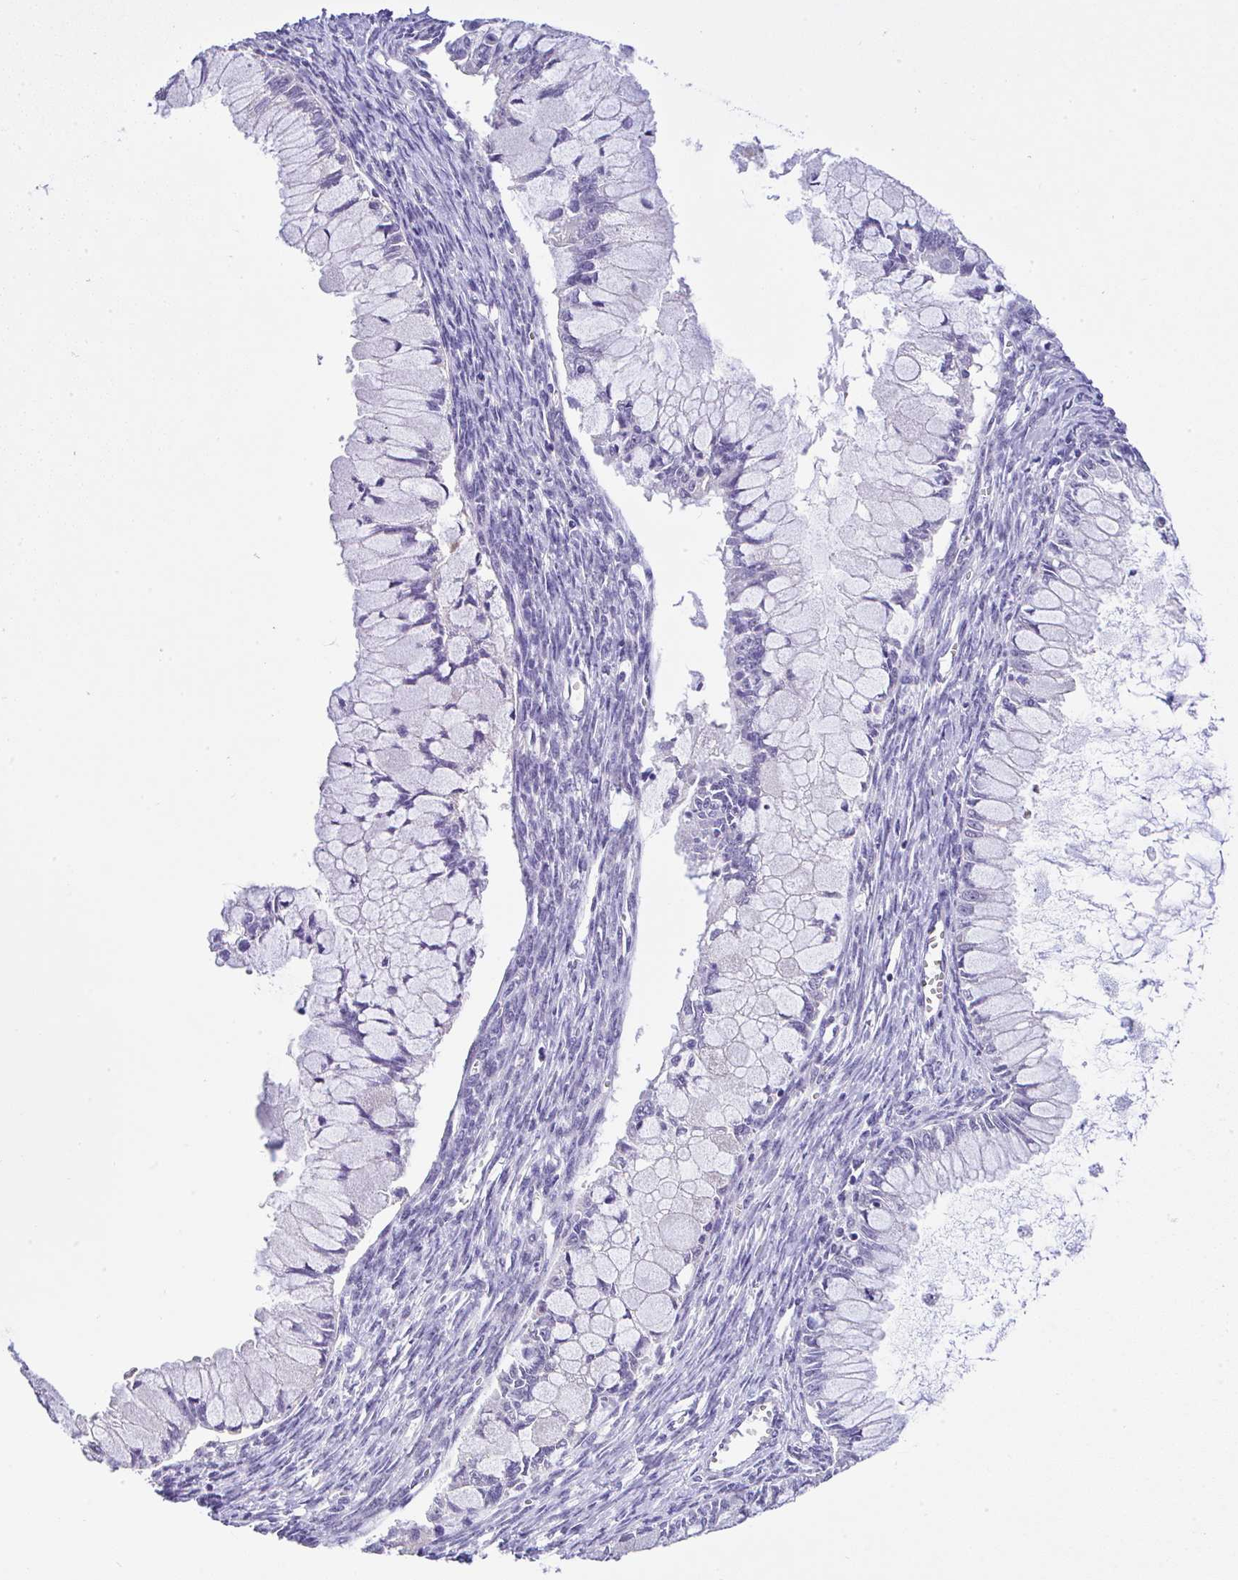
{"staining": {"intensity": "negative", "quantity": "none", "location": "none"}, "tissue": "ovarian cancer", "cell_type": "Tumor cells", "image_type": "cancer", "snomed": [{"axis": "morphology", "description": "Cystadenocarcinoma, mucinous, NOS"}, {"axis": "topography", "description": "Ovary"}], "caption": "Histopathology image shows no significant protein expression in tumor cells of ovarian cancer.", "gene": "CTU1", "patient": {"sex": "female", "age": 34}}